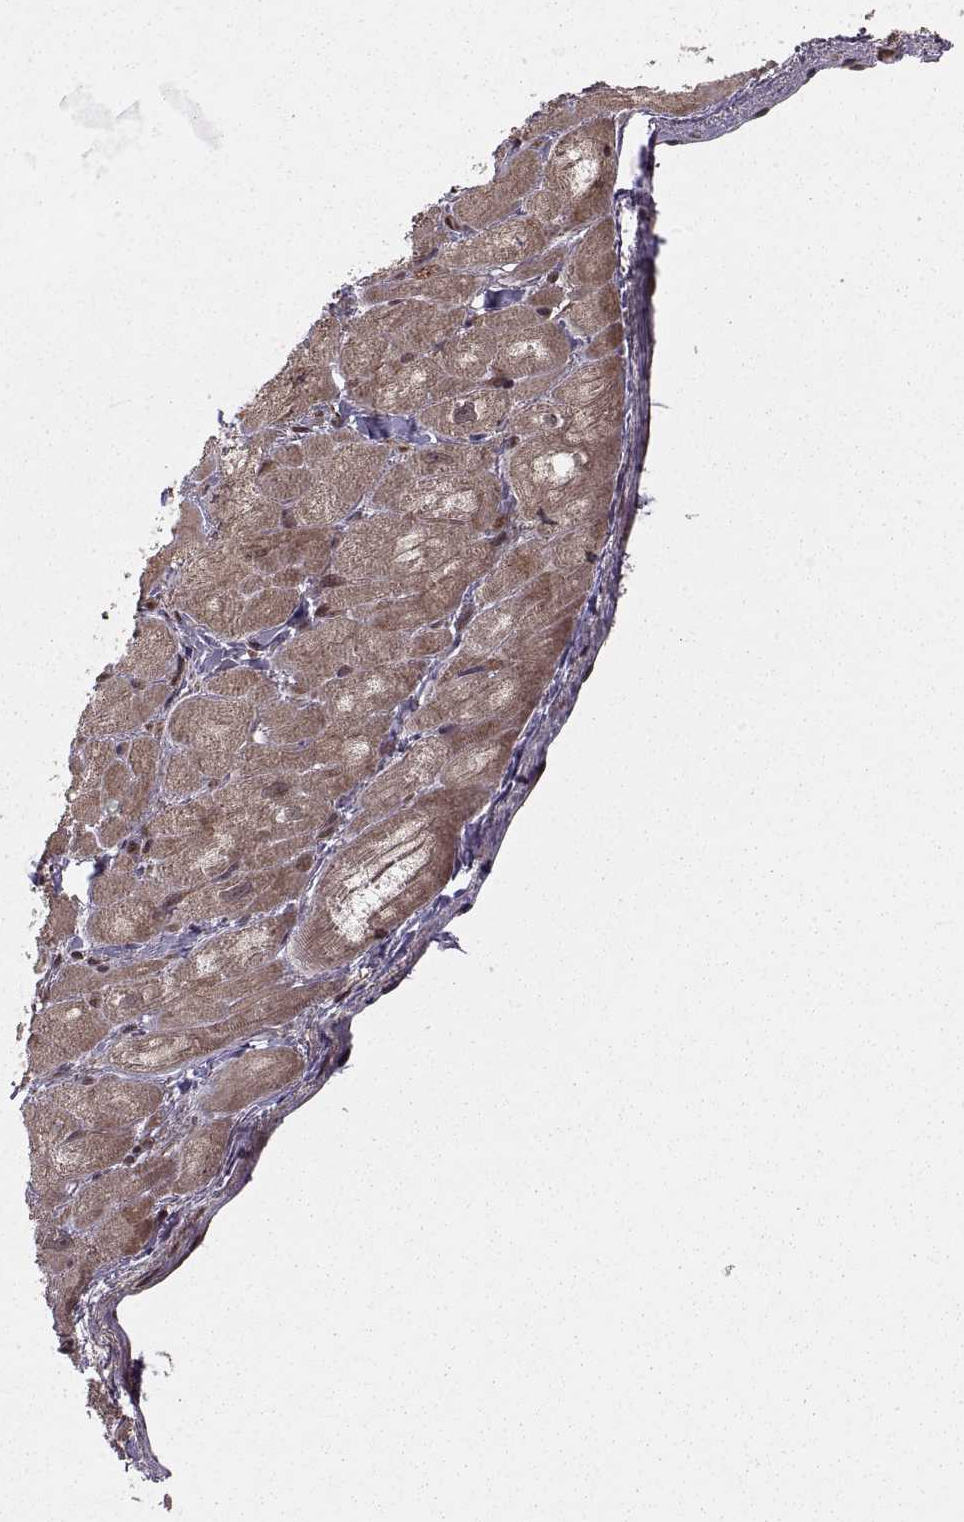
{"staining": {"intensity": "moderate", "quantity": ">75%", "location": "cytoplasmic/membranous"}, "tissue": "heart muscle", "cell_type": "Cardiomyocytes", "image_type": "normal", "snomed": [{"axis": "morphology", "description": "Normal tissue, NOS"}, {"axis": "topography", "description": "Heart"}], "caption": "Heart muscle was stained to show a protein in brown. There is medium levels of moderate cytoplasmic/membranous positivity in about >75% of cardiomyocytes. (DAB IHC with brightfield microscopy, high magnification).", "gene": "DEDD", "patient": {"sex": "male", "age": 60}}